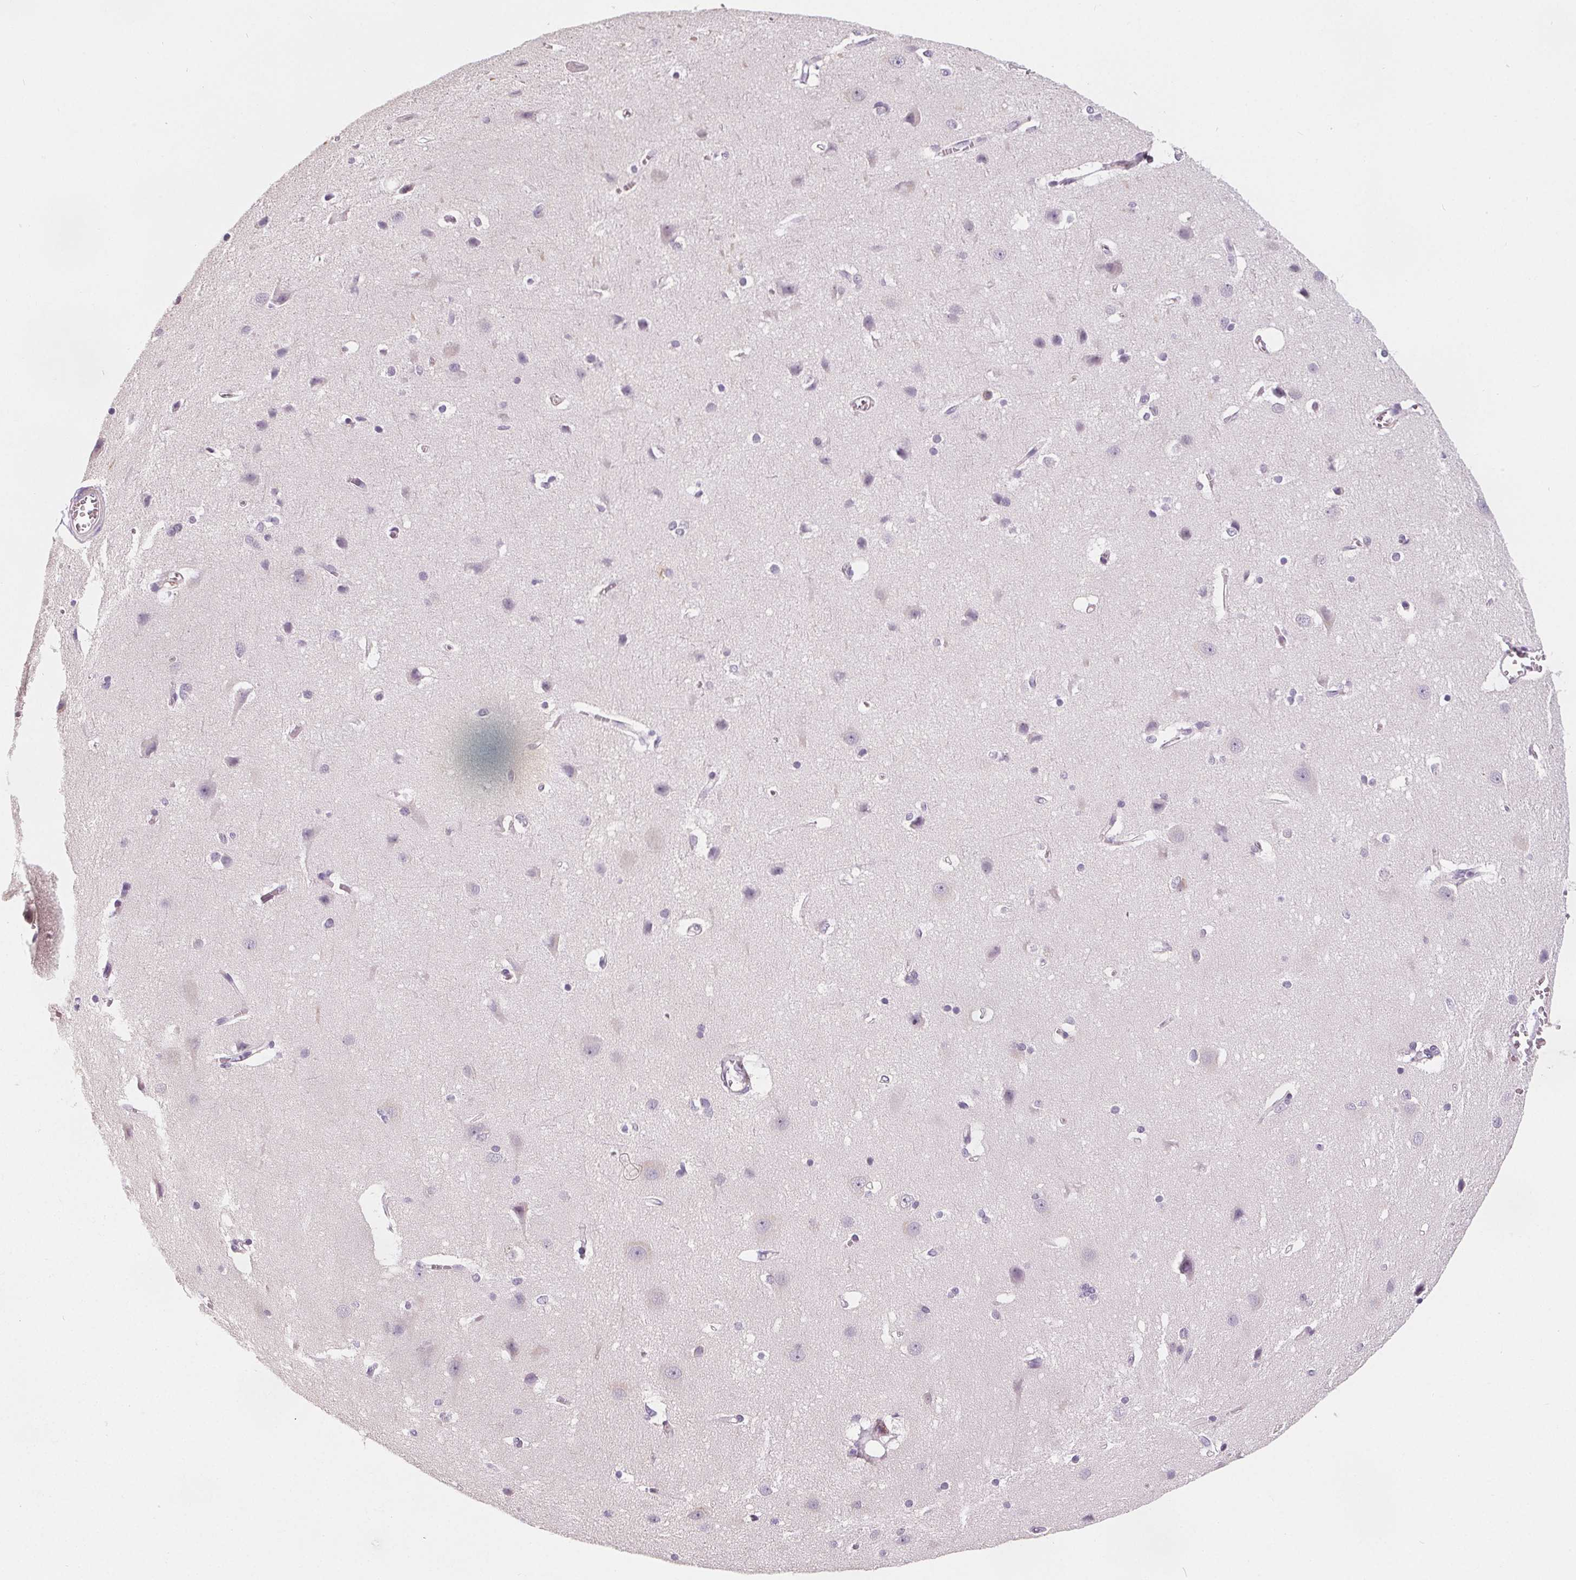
{"staining": {"intensity": "negative", "quantity": "none", "location": "none"}, "tissue": "cerebral cortex", "cell_type": "Endothelial cells", "image_type": "normal", "snomed": [{"axis": "morphology", "description": "Normal tissue, NOS"}, {"axis": "topography", "description": "Cerebral cortex"}], "caption": "Endothelial cells are negative for brown protein staining in normal cerebral cortex. (IHC, brightfield microscopy, high magnification).", "gene": "SLC5A12", "patient": {"sex": "male", "age": 37}}